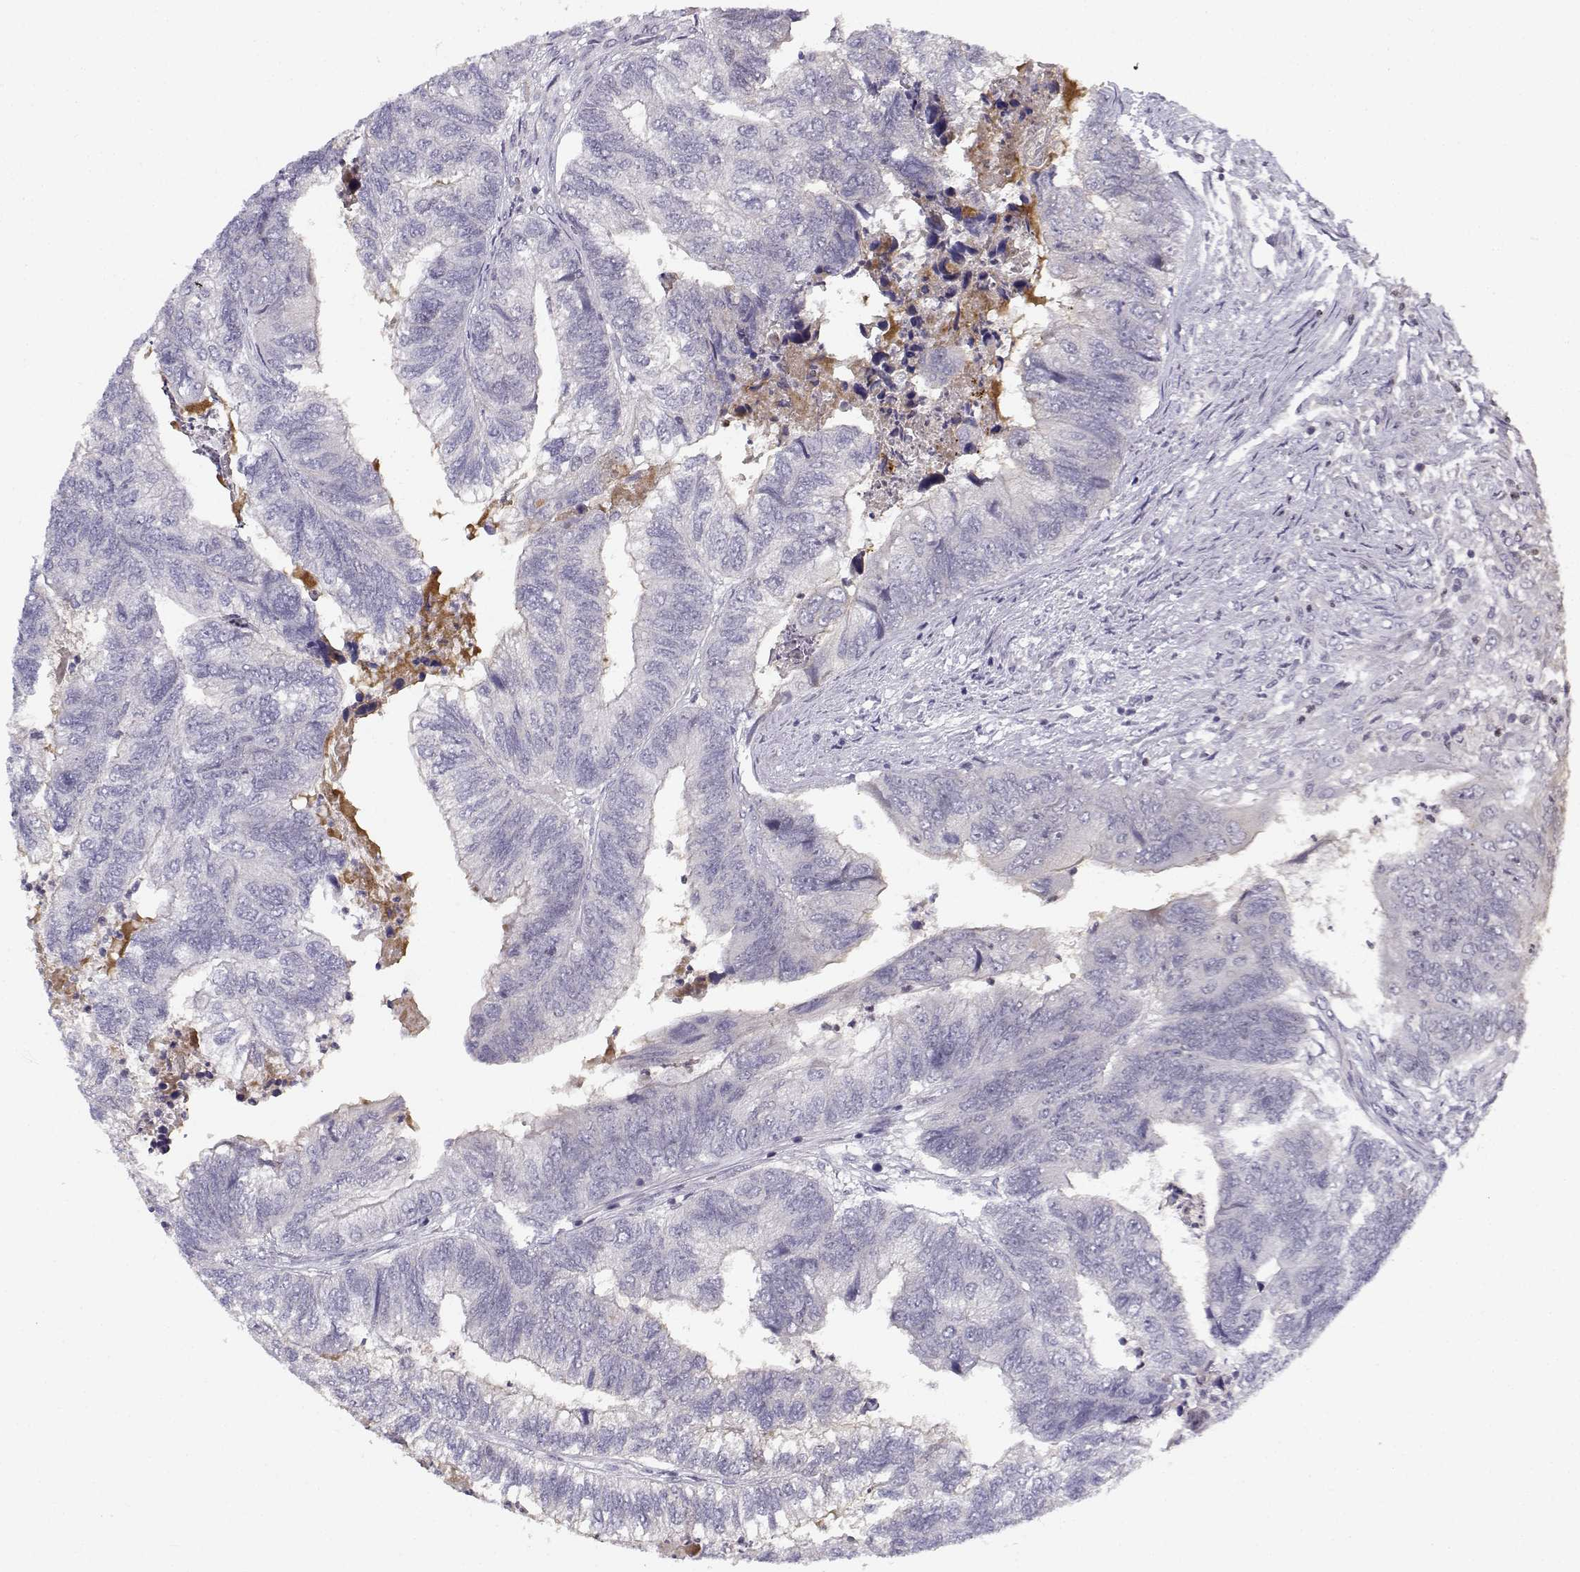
{"staining": {"intensity": "negative", "quantity": "none", "location": "none"}, "tissue": "colorectal cancer", "cell_type": "Tumor cells", "image_type": "cancer", "snomed": [{"axis": "morphology", "description": "Adenocarcinoma, NOS"}, {"axis": "topography", "description": "Colon"}], "caption": "A photomicrograph of human colorectal cancer (adenocarcinoma) is negative for staining in tumor cells. (DAB immunohistochemistry, high magnification).", "gene": "DDX25", "patient": {"sex": "female", "age": 67}}